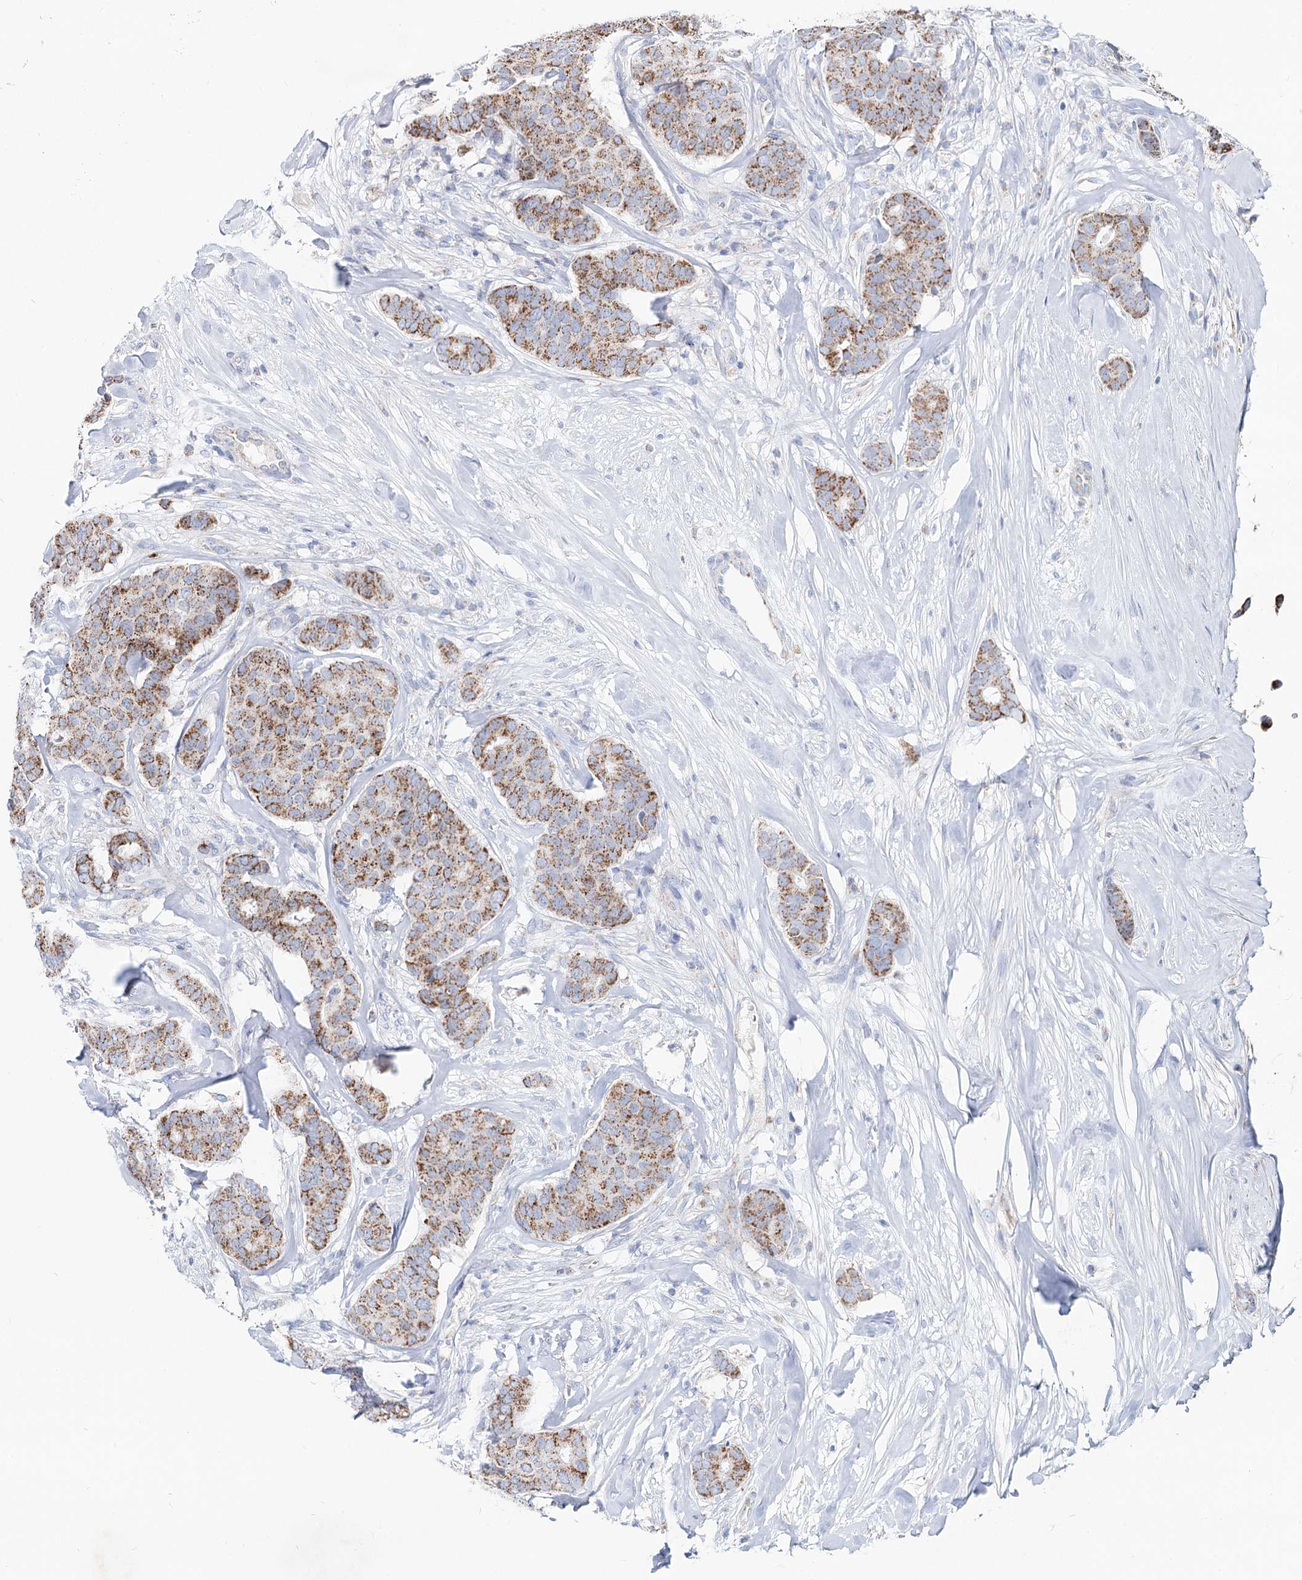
{"staining": {"intensity": "moderate", "quantity": ">75%", "location": "cytoplasmic/membranous"}, "tissue": "breast cancer", "cell_type": "Tumor cells", "image_type": "cancer", "snomed": [{"axis": "morphology", "description": "Duct carcinoma"}, {"axis": "topography", "description": "Breast"}], "caption": "A photomicrograph of breast cancer stained for a protein displays moderate cytoplasmic/membranous brown staining in tumor cells.", "gene": "MCCC2", "patient": {"sex": "female", "age": 75}}